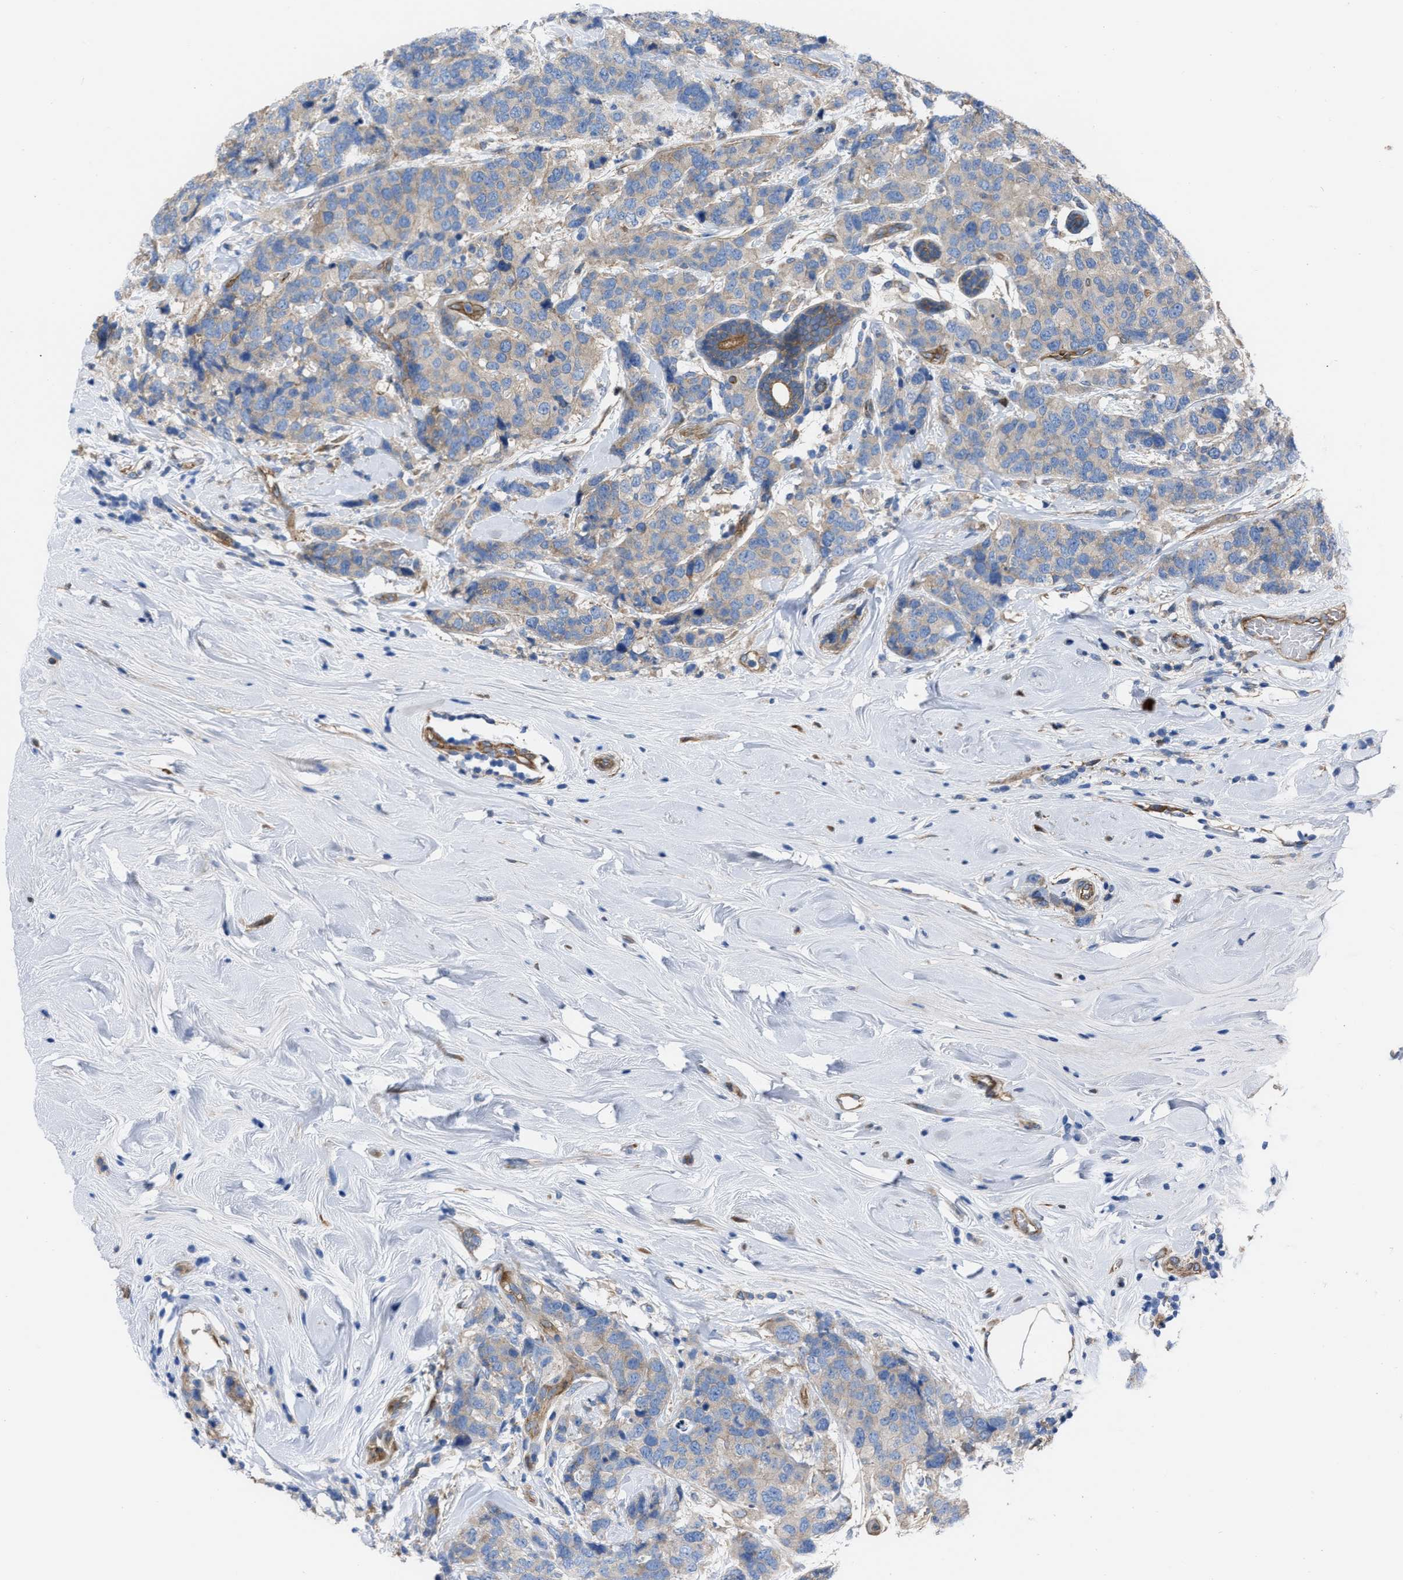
{"staining": {"intensity": "weak", "quantity": "<25%", "location": "cytoplasmic/membranous"}, "tissue": "breast cancer", "cell_type": "Tumor cells", "image_type": "cancer", "snomed": [{"axis": "morphology", "description": "Lobular carcinoma"}, {"axis": "topography", "description": "Breast"}], "caption": "A high-resolution micrograph shows IHC staining of breast cancer, which exhibits no significant staining in tumor cells.", "gene": "TRIOBP", "patient": {"sex": "female", "age": 59}}